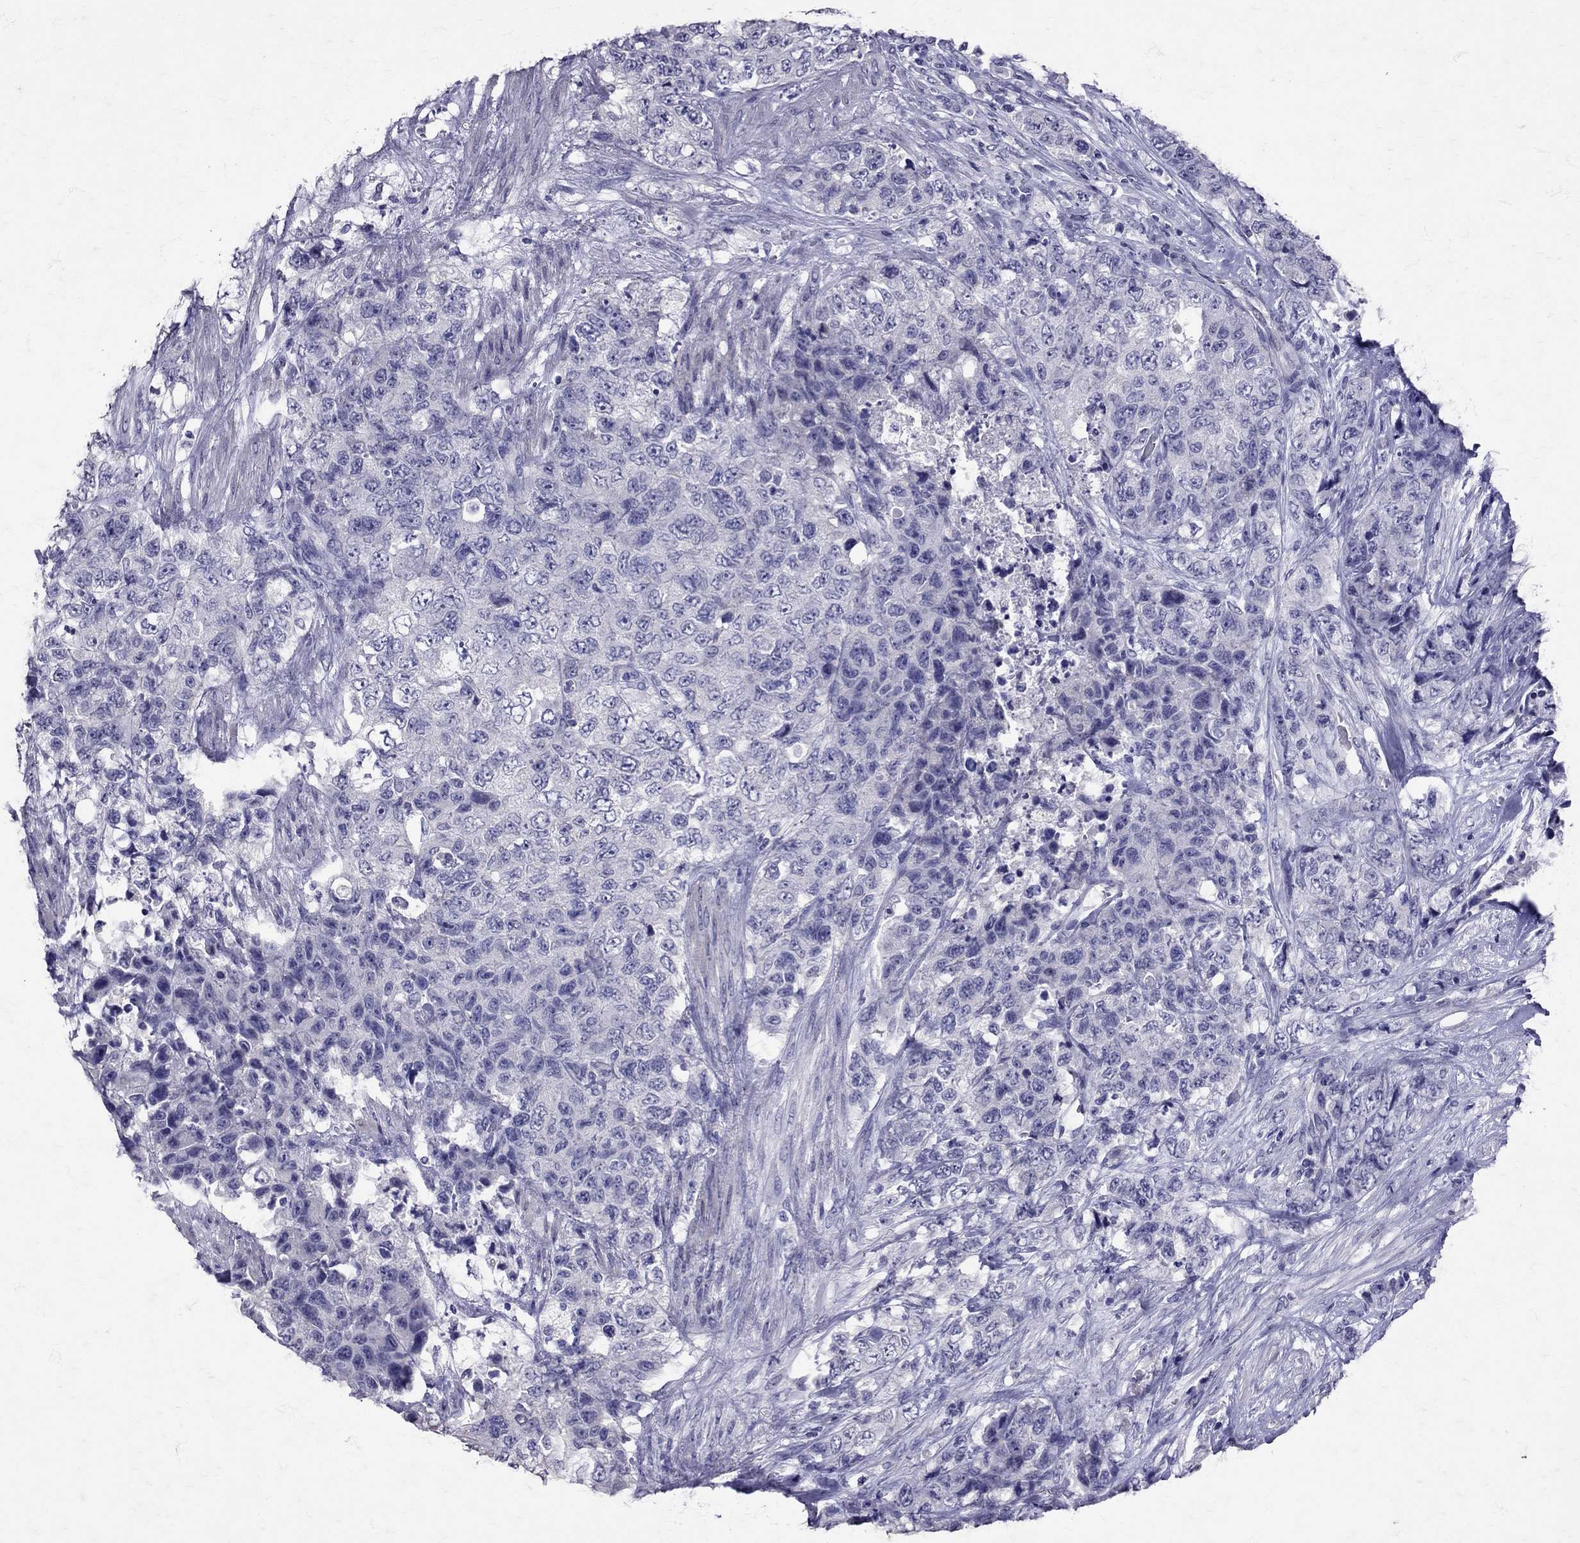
{"staining": {"intensity": "negative", "quantity": "none", "location": "none"}, "tissue": "urothelial cancer", "cell_type": "Tumor cells", "image_type": "cancer", "snomed": [{"axis": "morphology", "description": "Urothelial carcinoma, High grade"}, {"axis": "topography", "description": "Urinary bladder"}], "caption": "Tumor cells are negative for brown protein staining in high-grade urothelial carcinoma.", "gene": "SST", "patient": {"sex": "female", "age": 78}}